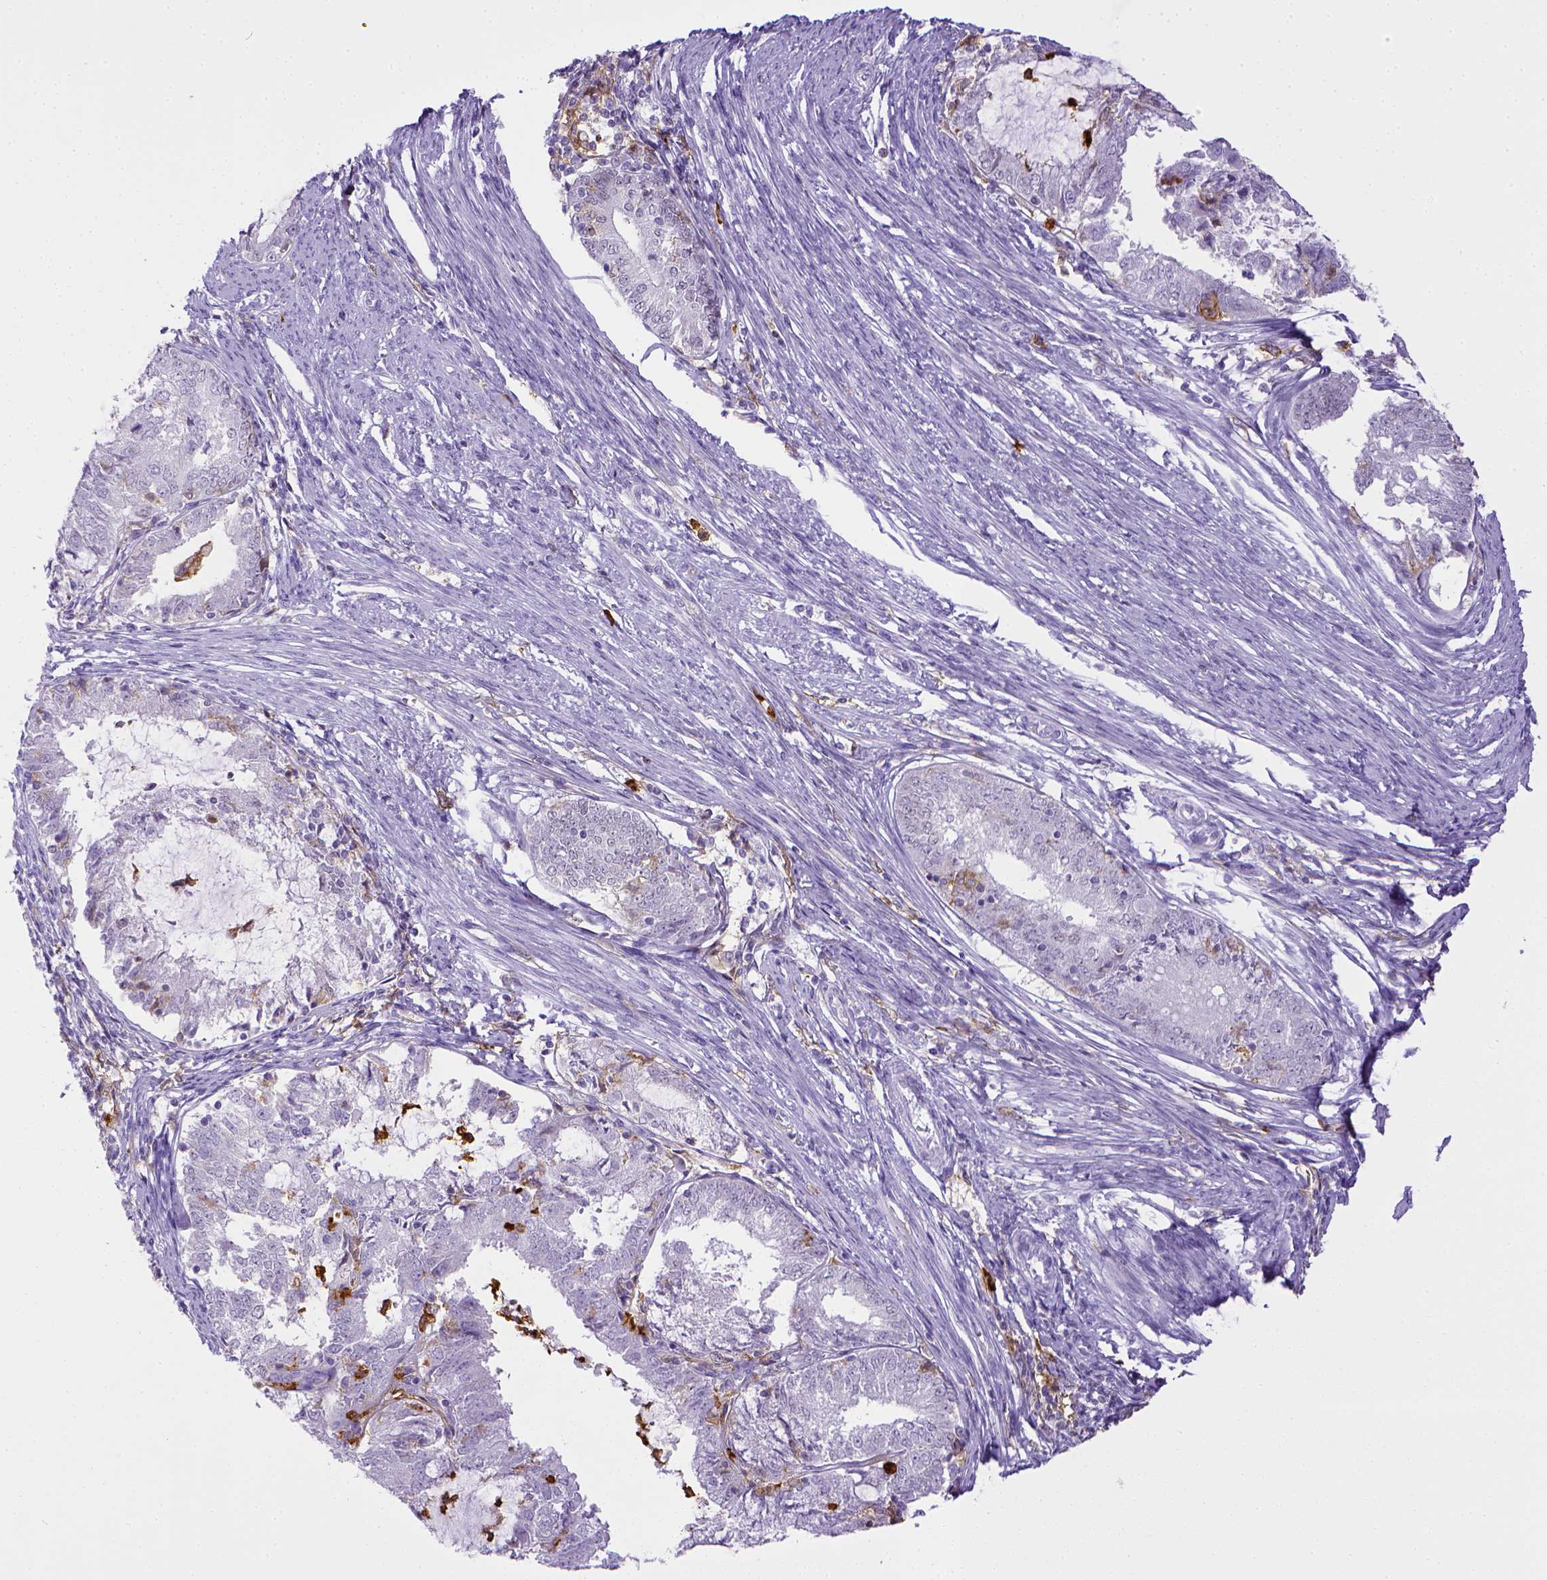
{"staining": {"intensity": "negative", "quantity": "none", "location": "none"}, "tissue": "endometrial cancer", "cell_type": "Tumor cells", "image_type": "cancer", "snomed": [{"axis": "morphology", "description": "Adenocarcinoma, NOS"}, {"axis": "topography", "description": "Endometrium"}], "caption": "Tumor cells are negative for protein expression in human endometrial adenocarcinoma.", "gene": "ITGAM", "patient": {"sex": "female", "age": 57}}